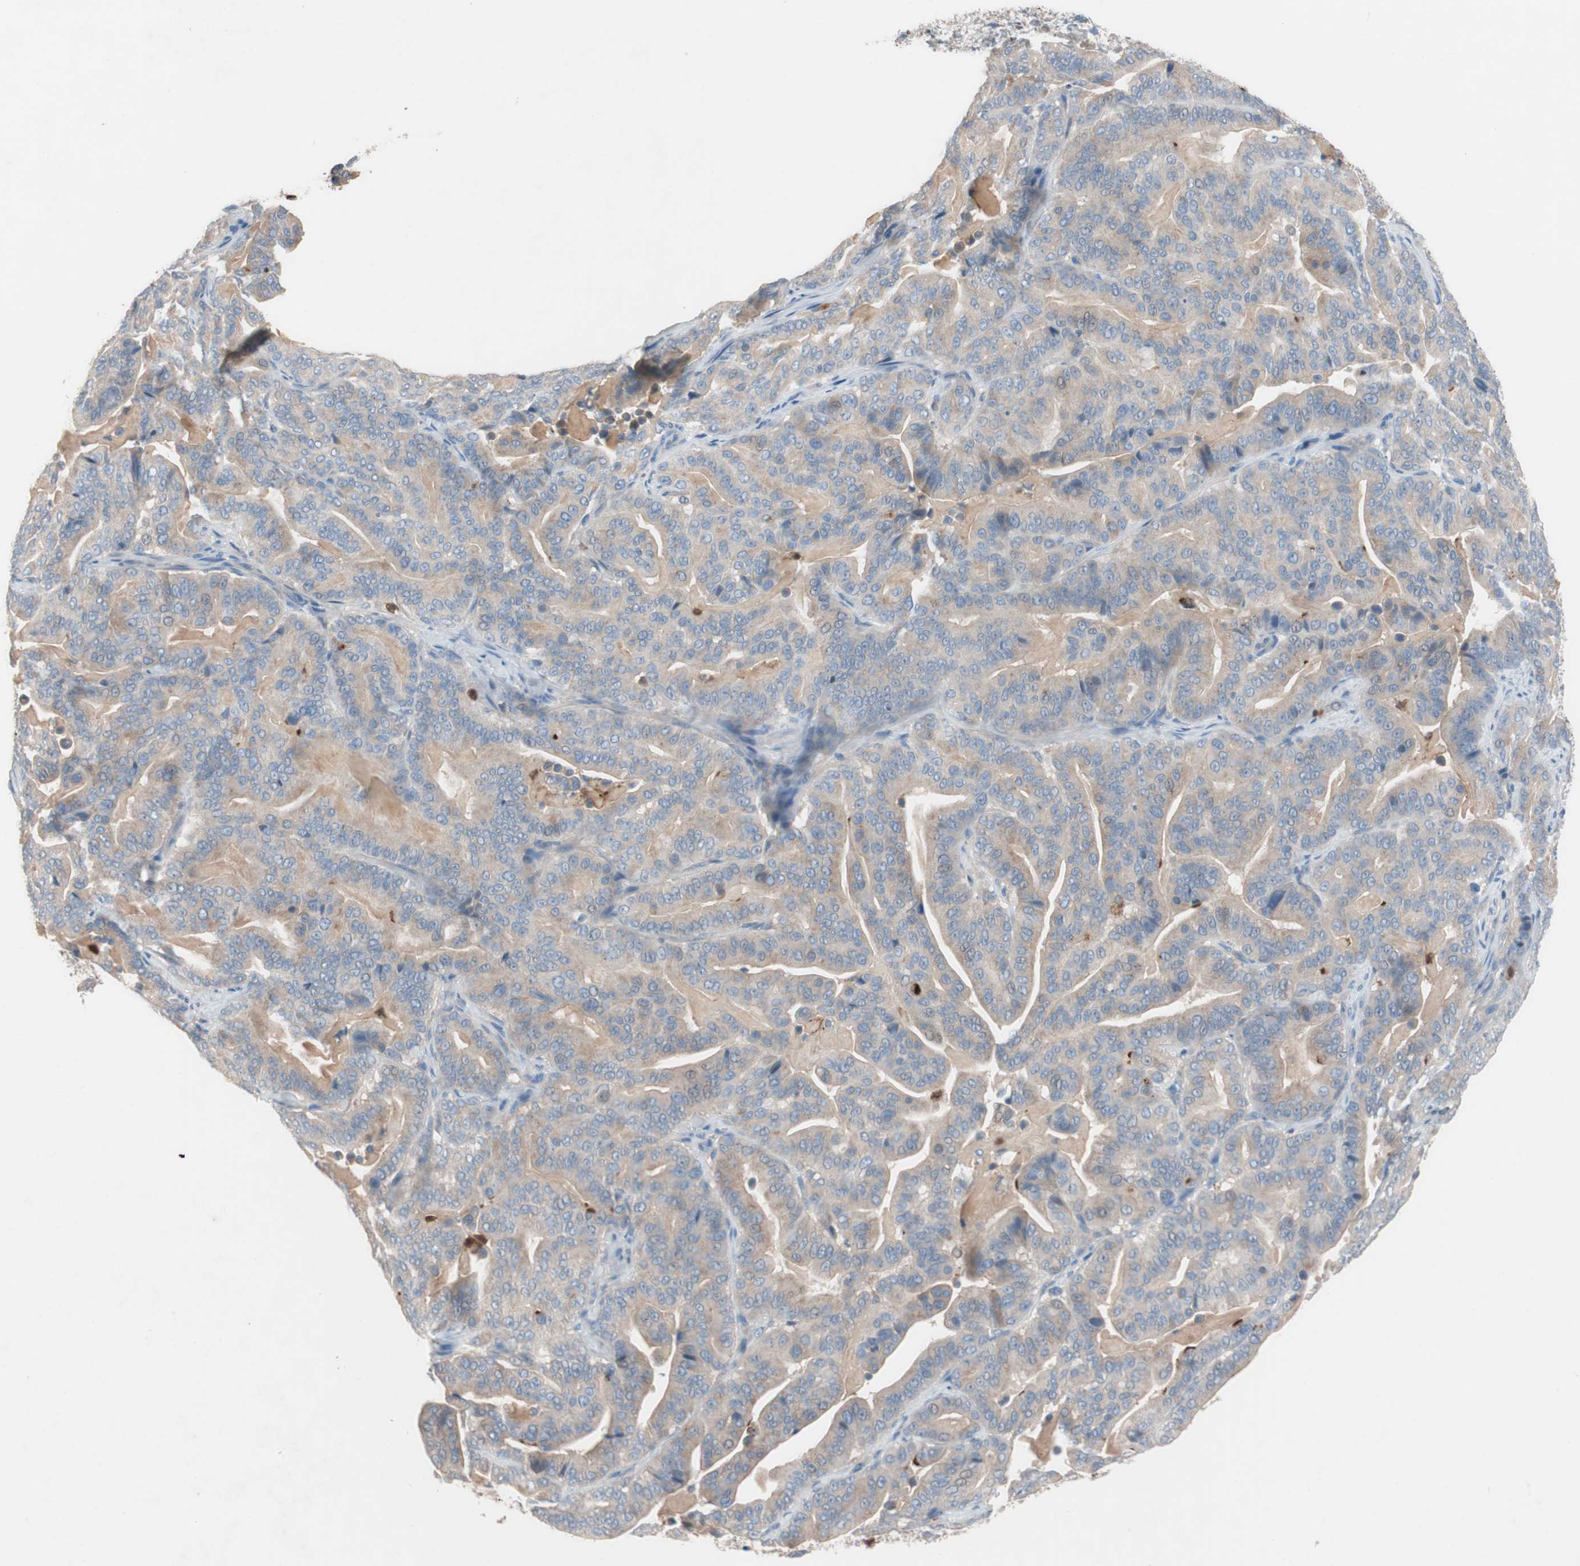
{"staining": {"intensity": "weak", "quantity": ">75%", "location": "cytoplasmic/membranous"}, "tissue": "pancreatic cancer", "cell_type": "Tumor cells", "image_type": "cancer", "snomed": [{"axis": "morphology", "description": "Adenocarcinoma, NOS"}, {"axis": "topography", "description": "Pancreas"}], "caption": "Immunohistochemical staining of human pancreatic cancer (adenocarcinoma) shows low levels of weak cytoplasmic/membranous protein positivity in about >75% of tumor cells. The staining is performed using DAB brown chromogen to label protein expression. The nuclei are counter-stained blue using hematoxylin.", "gene": "CLEC4D", "patient": {"sex": "male", "age": 63}}